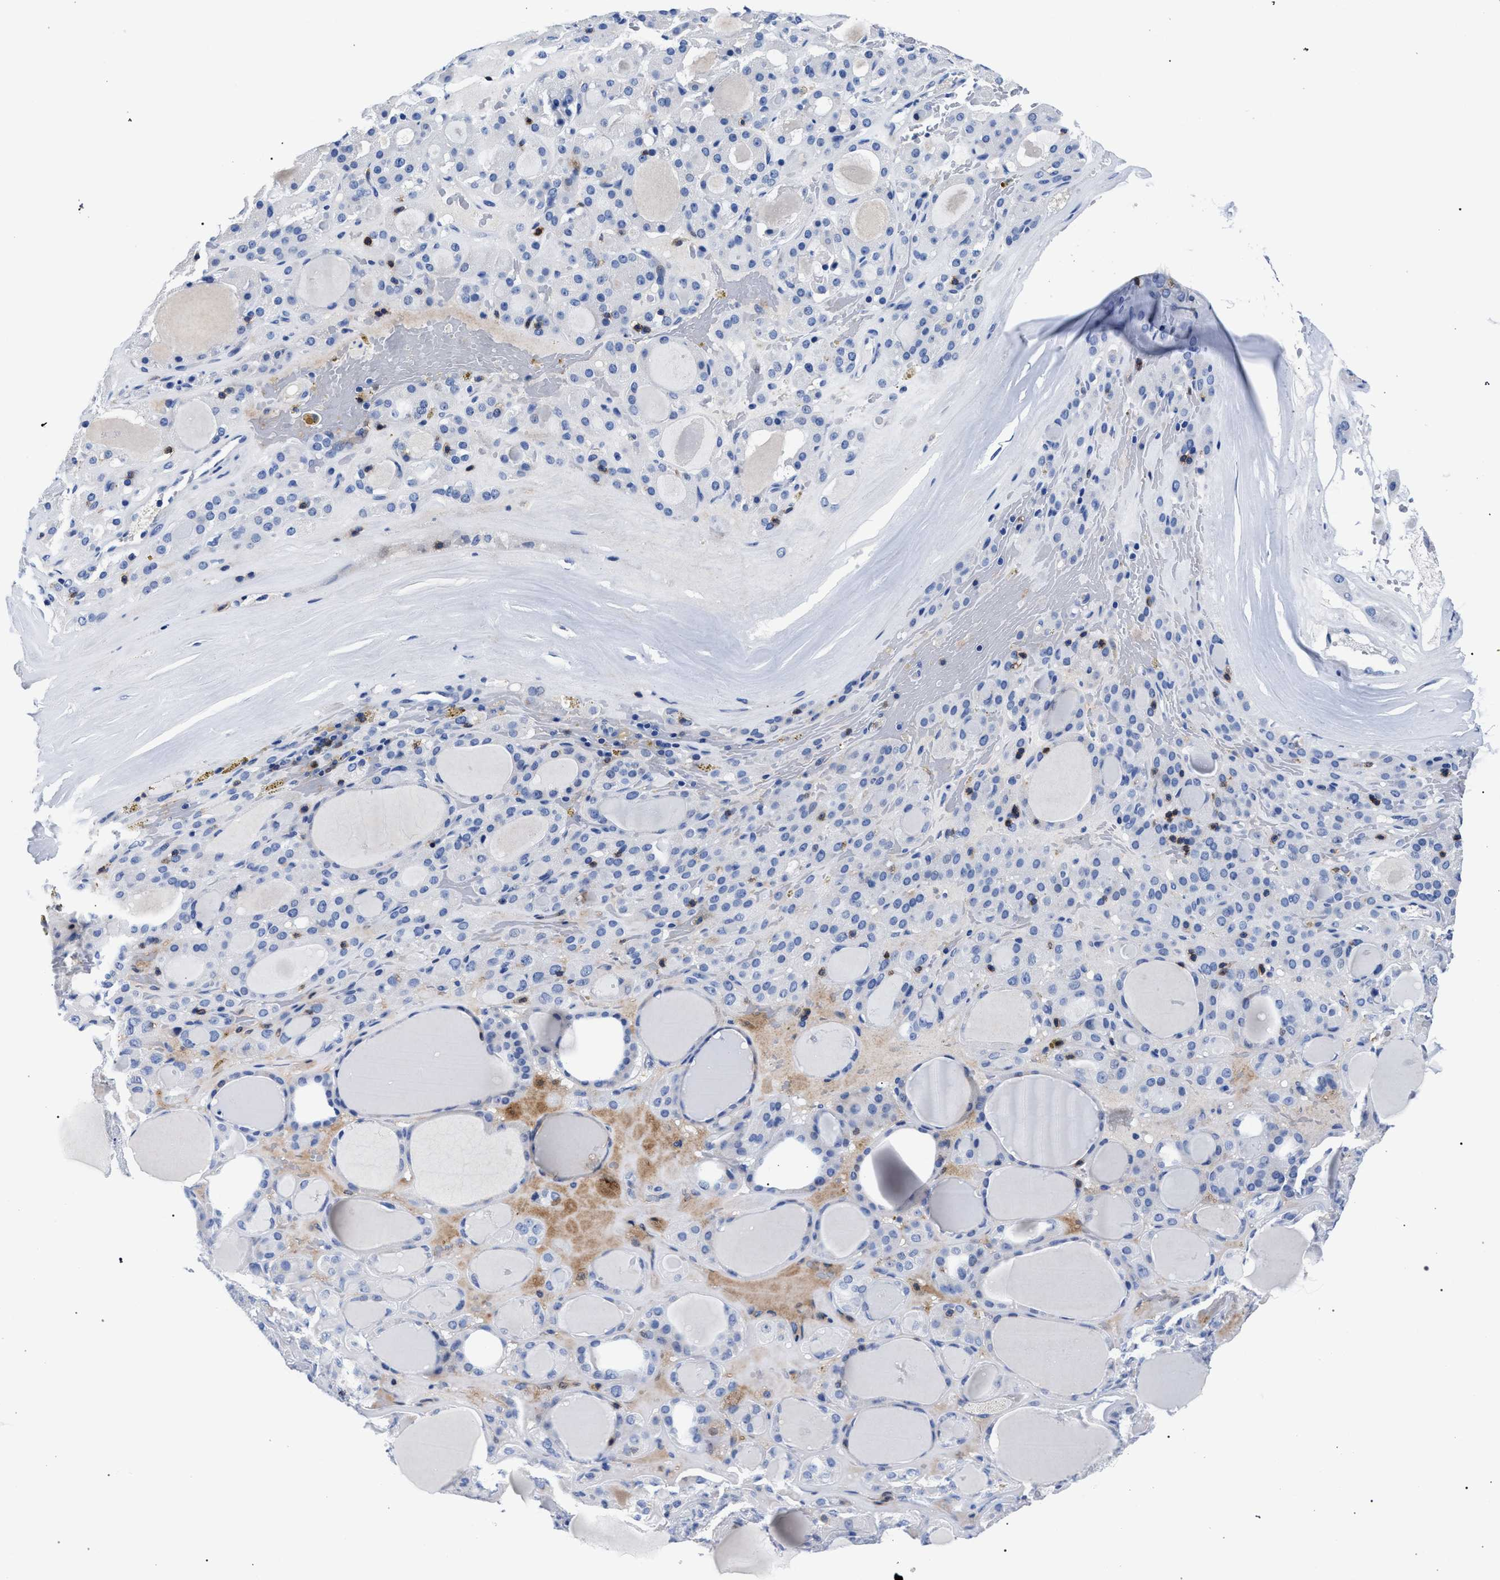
{"staining": {"intensity": "negative", "quantity": "none", "location": "none"}, "tissue": "thyroid gland", "cell_type": "Glandular cells", "image_type": "normal", "snomed": [{"axis": "morphology", "description": "Normal tissue, NOS"}, {"axis": "morphology", "description": "Carcinoma, NOS"}, {"axis": "topography", "description": "Thyroid gland"}], "caption": "The immunohistochemistry micrograph has no significant expression in glandular cells of thyroid gland.", "gene": "KLRK1", "patient": {"sex": "female", "age": 86}}